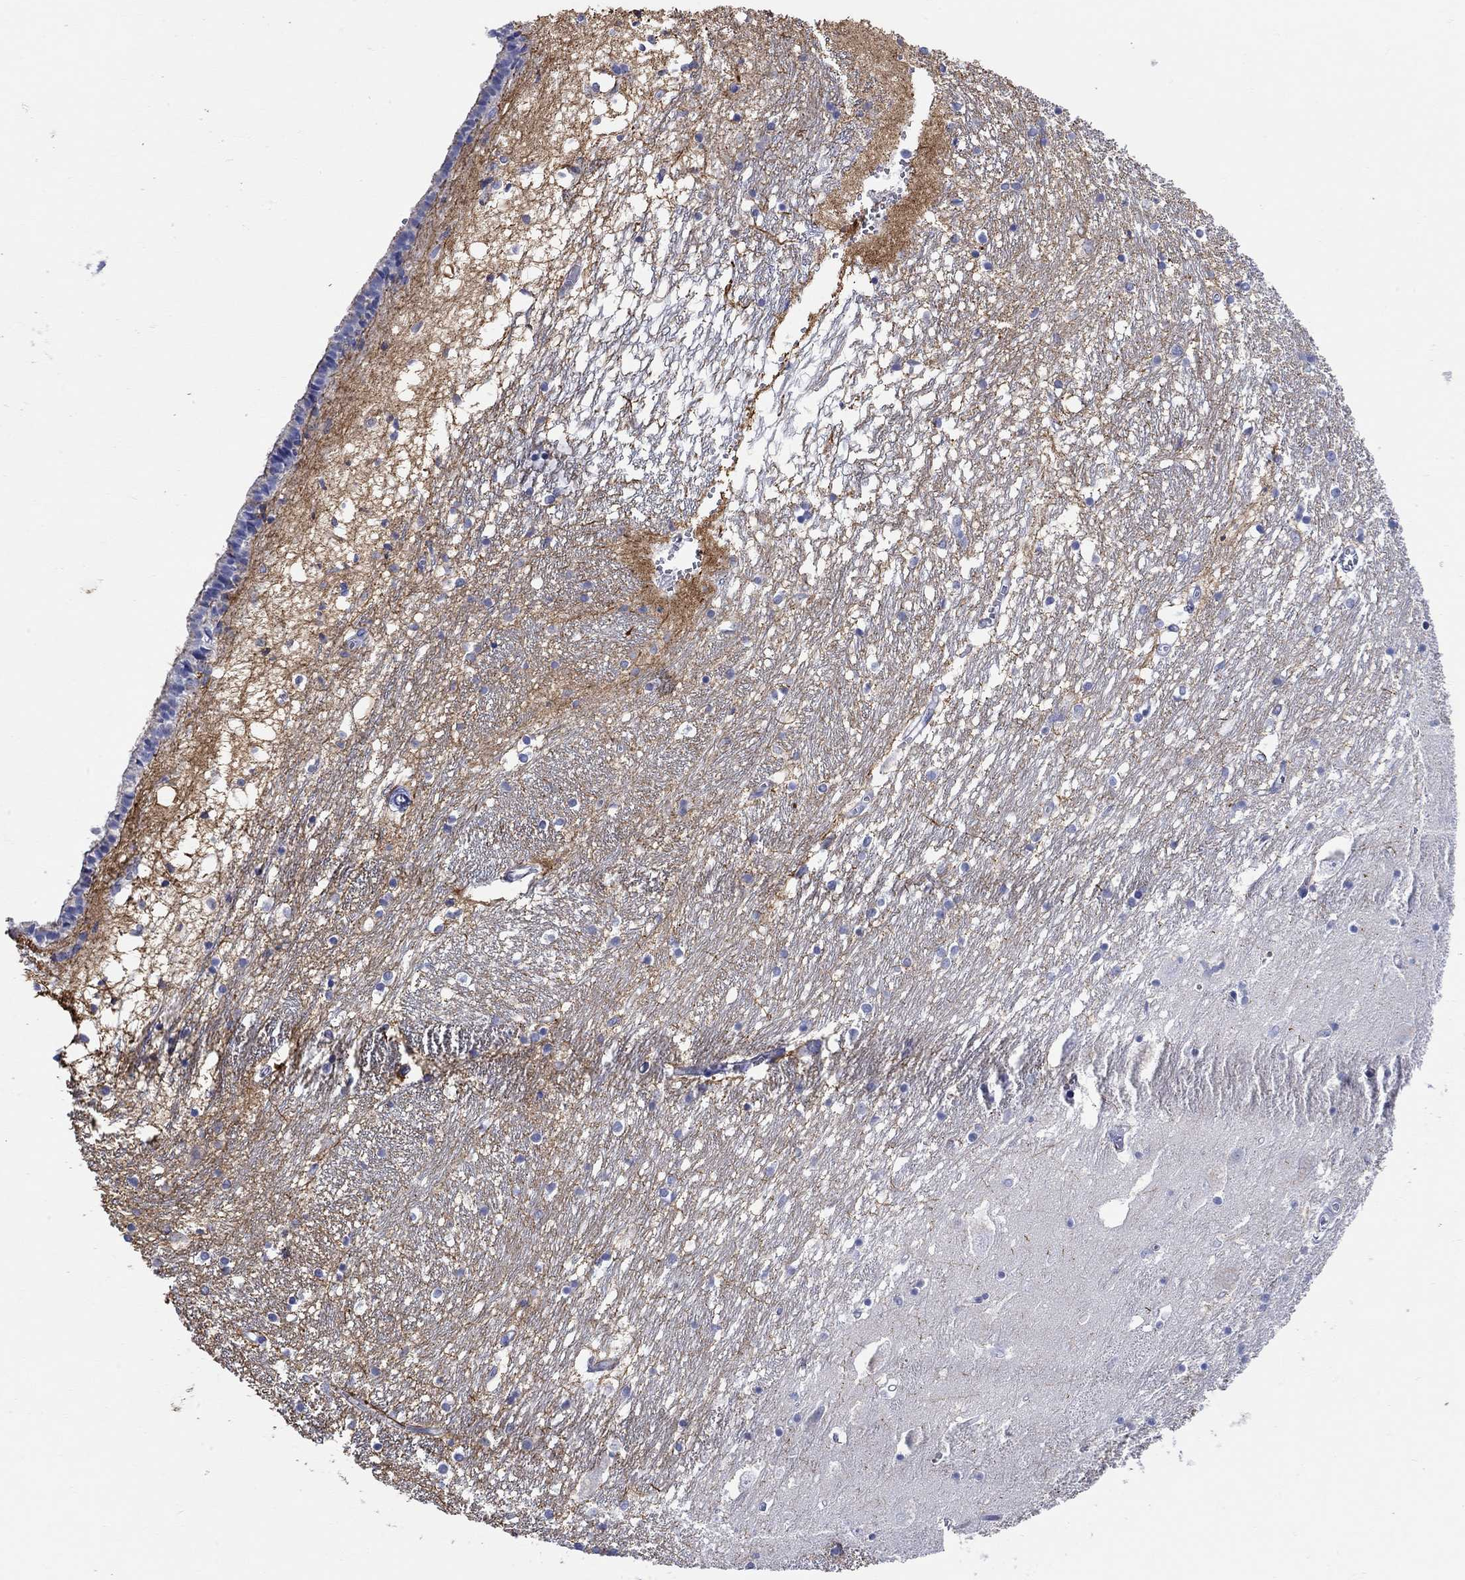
{"staining": {"intensity": "negative", "quantity": "none", "location": "none"}, "tissue": "caudate", "cell_type": "Glial cells", "image_type": "normal", "snomed": [{"axis": "morphology", "description": "Normal tissue, NOS"}, {"axis": "topography", "description": "Lateral ventricle wall"}], "caption": "Glial cells are negative for brown protein staining in benign caudate. (Stains: DAB immunohistochemistry with hematoxylin counter stain, Microscopy: brightfield microscopy at high magnification).", "gene": "KRT222", "patient": {"sex": "female", "age": 71}}